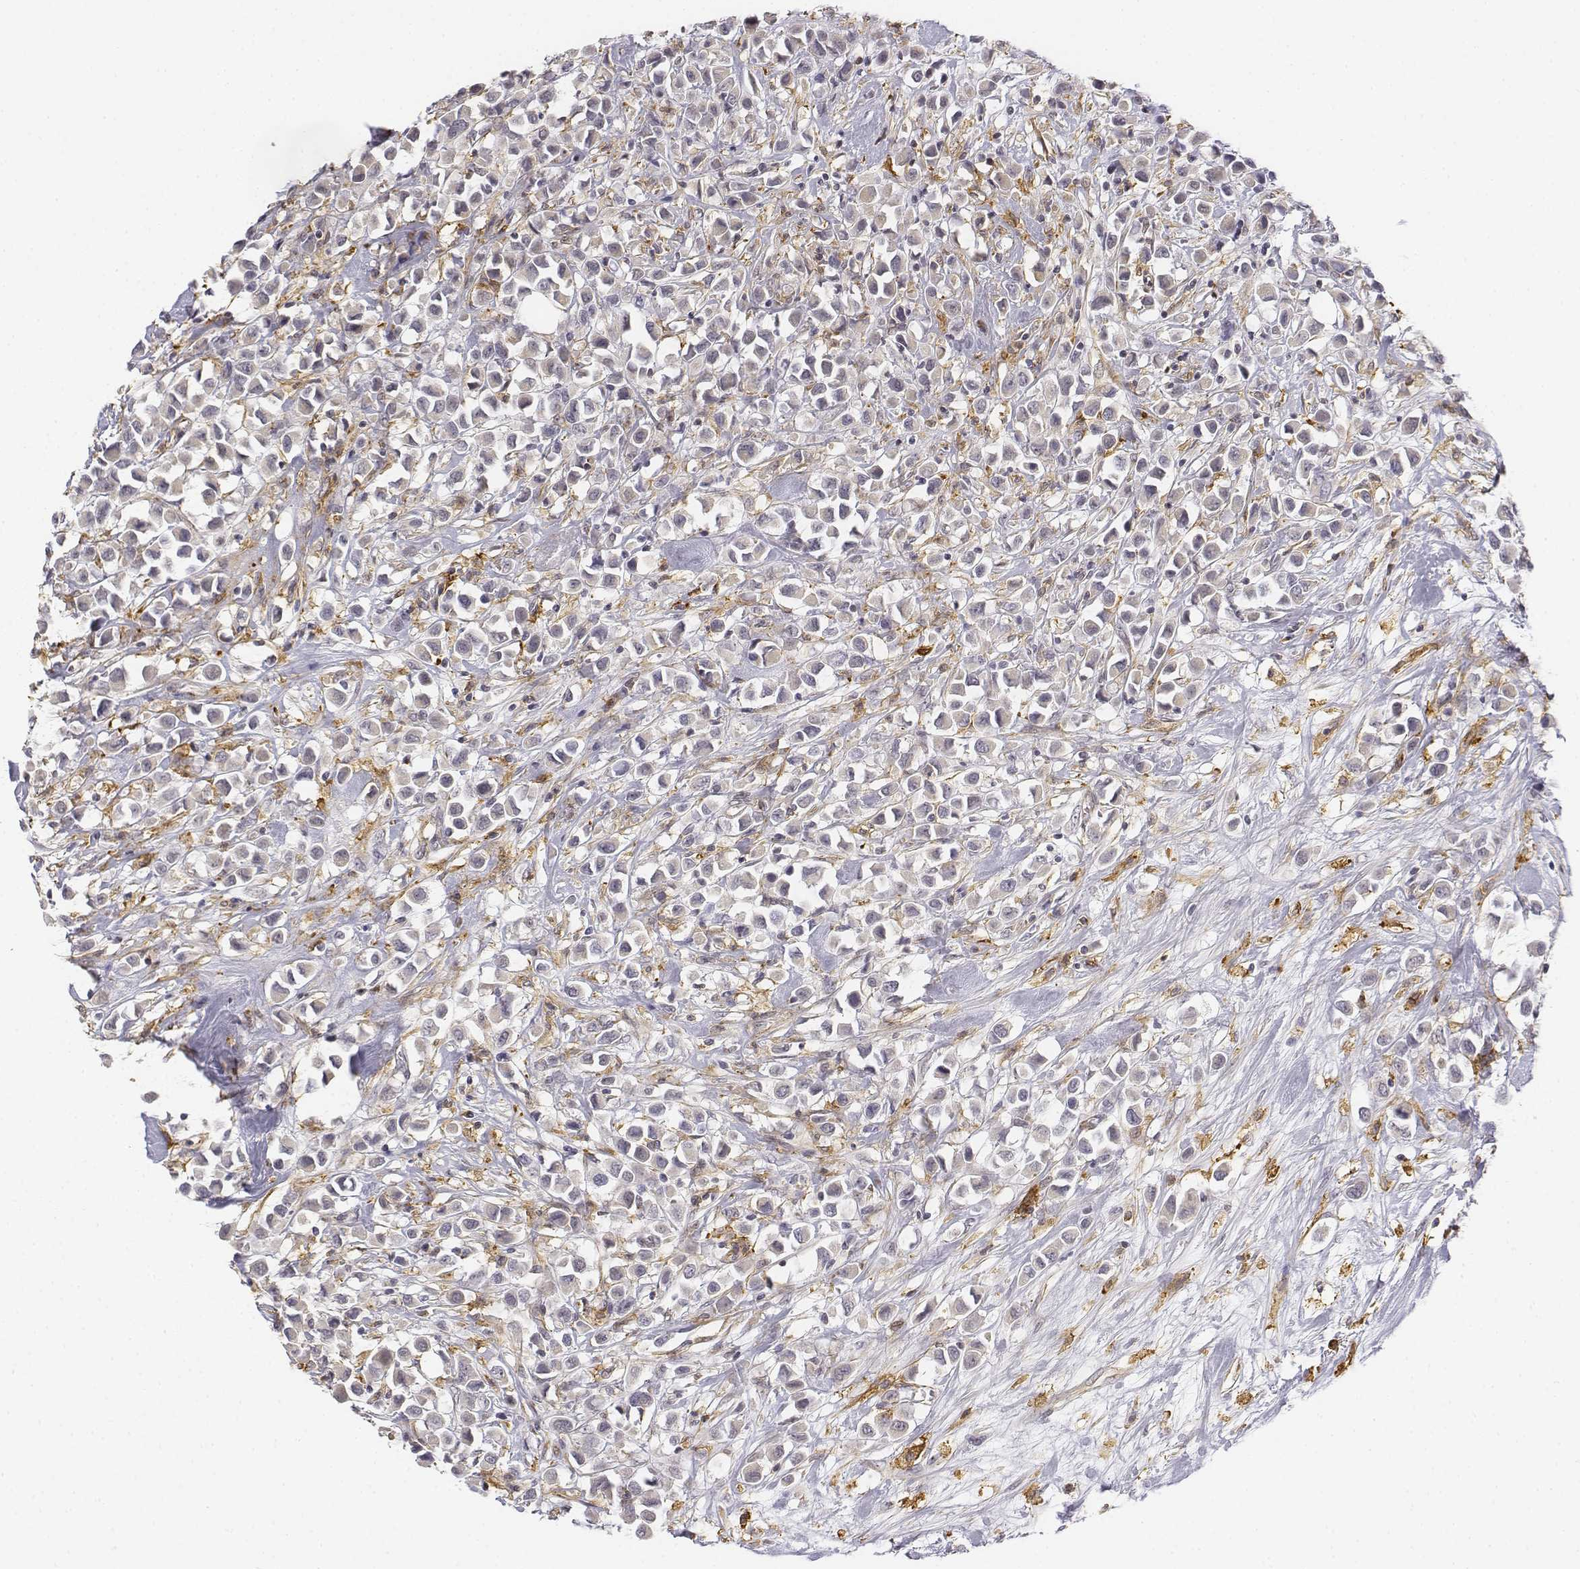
{"staining": {"intensity": "negative", "quantity": "none", "location": "none"}, "tissue": "breast cancer", "cell_type": "Tumor cells", "image_type": "cancer", "snomed": [{"axis": "morphology", "description": "Duct carcinoma"}, {"axis": "topography", "description": "Breast"}], "caption": "The image displays no staining of tumor cells in breast cancer.", "gene": "CD14", "patient": {"sex": "female", "age": 61}}